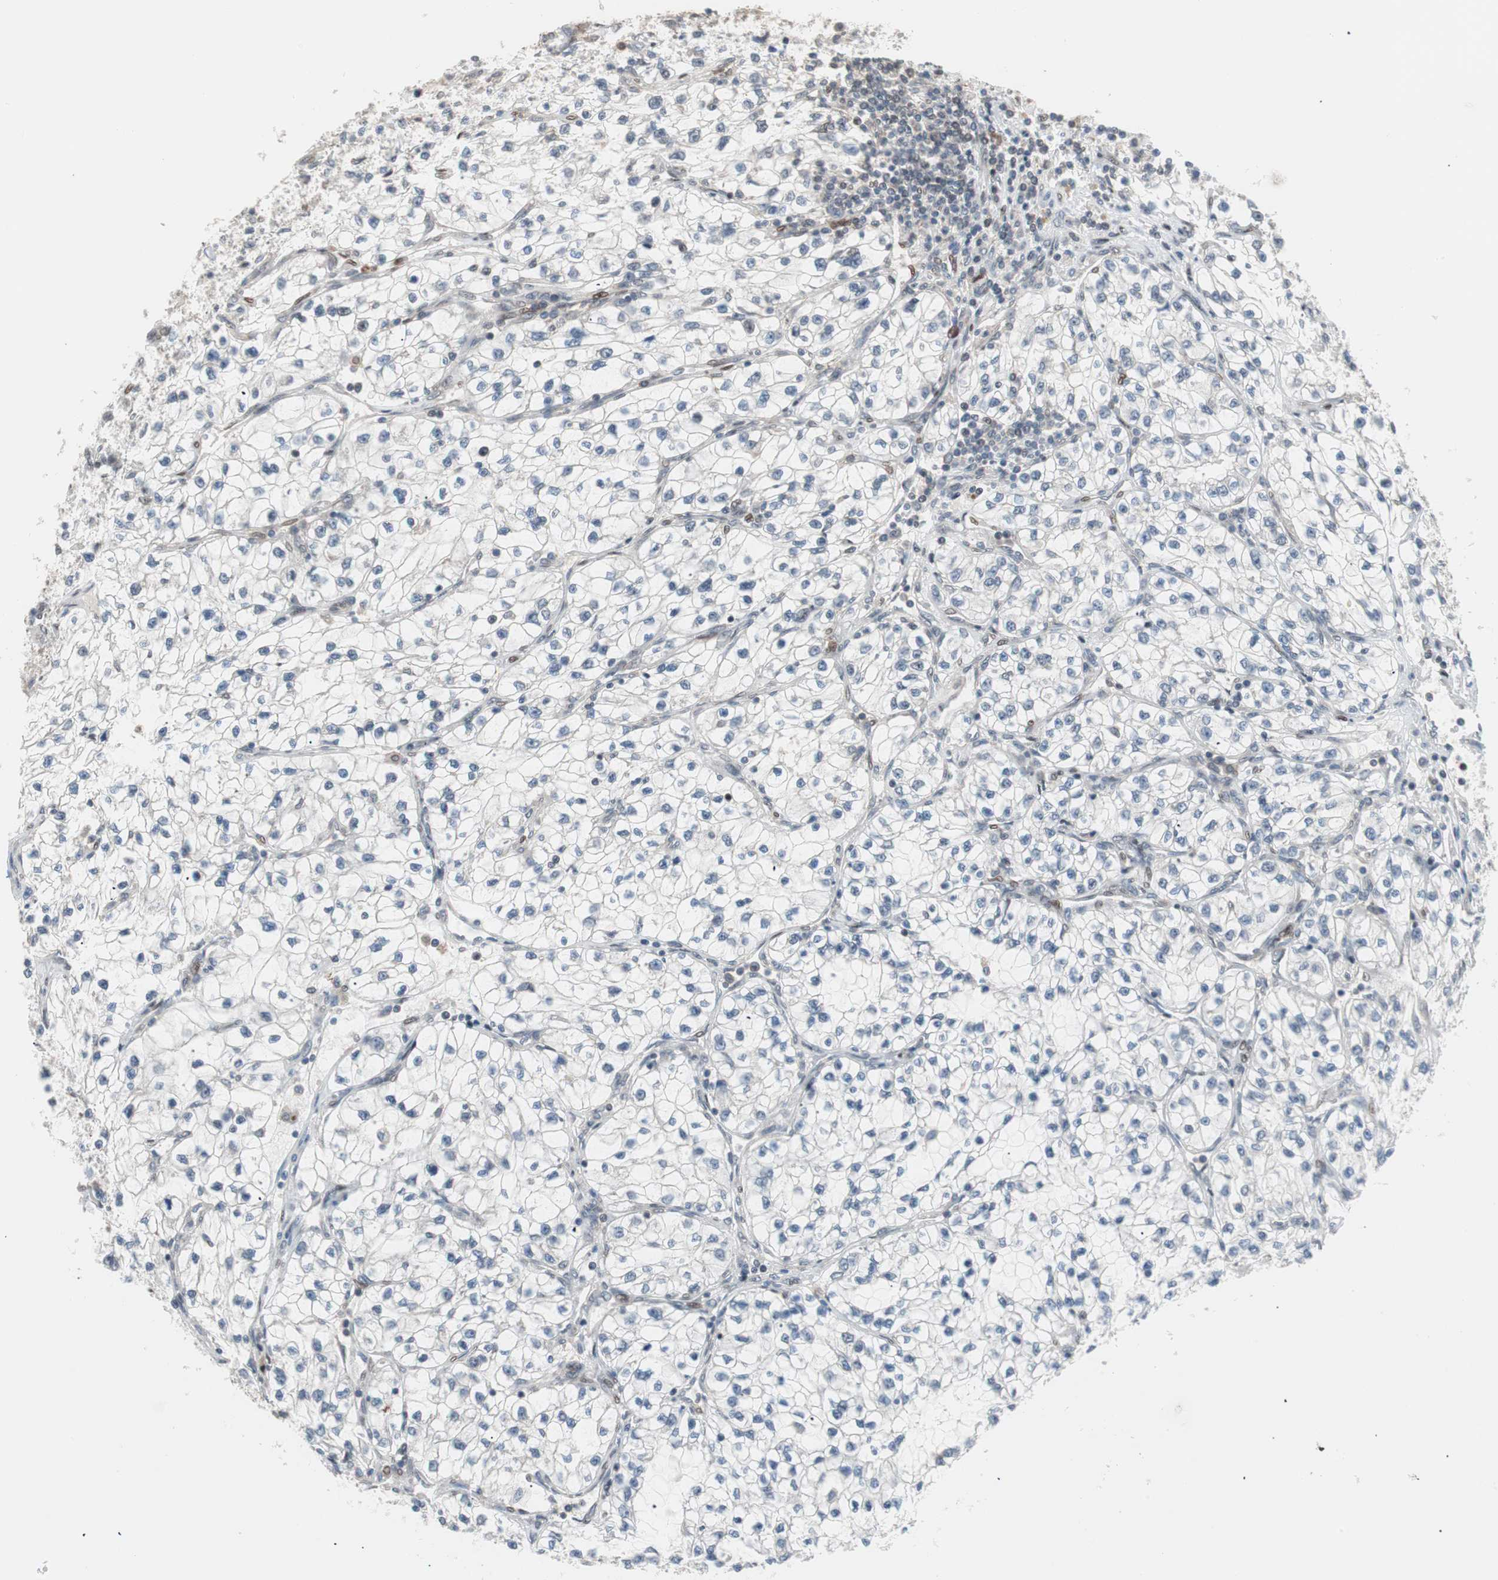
{"staining": {"intensity": "negative", "quantity": "none", "location": "none"}, "tissue": "renal cancer", "cell_type": "Tumor cells", "image_type": "cancer", "snomed": [{"axis": "morphology", "description": "Adenocarcinoma, NOS"}, {"axis": "topography", "description": "Kidney"}], "caption": "Human renal cancer (adenocarcinoma) stained for a protein using immunohistochemistry displays no staining in tumor cells.", "gene": "POLH", "patient": {"sex": "female", "age": 57}}